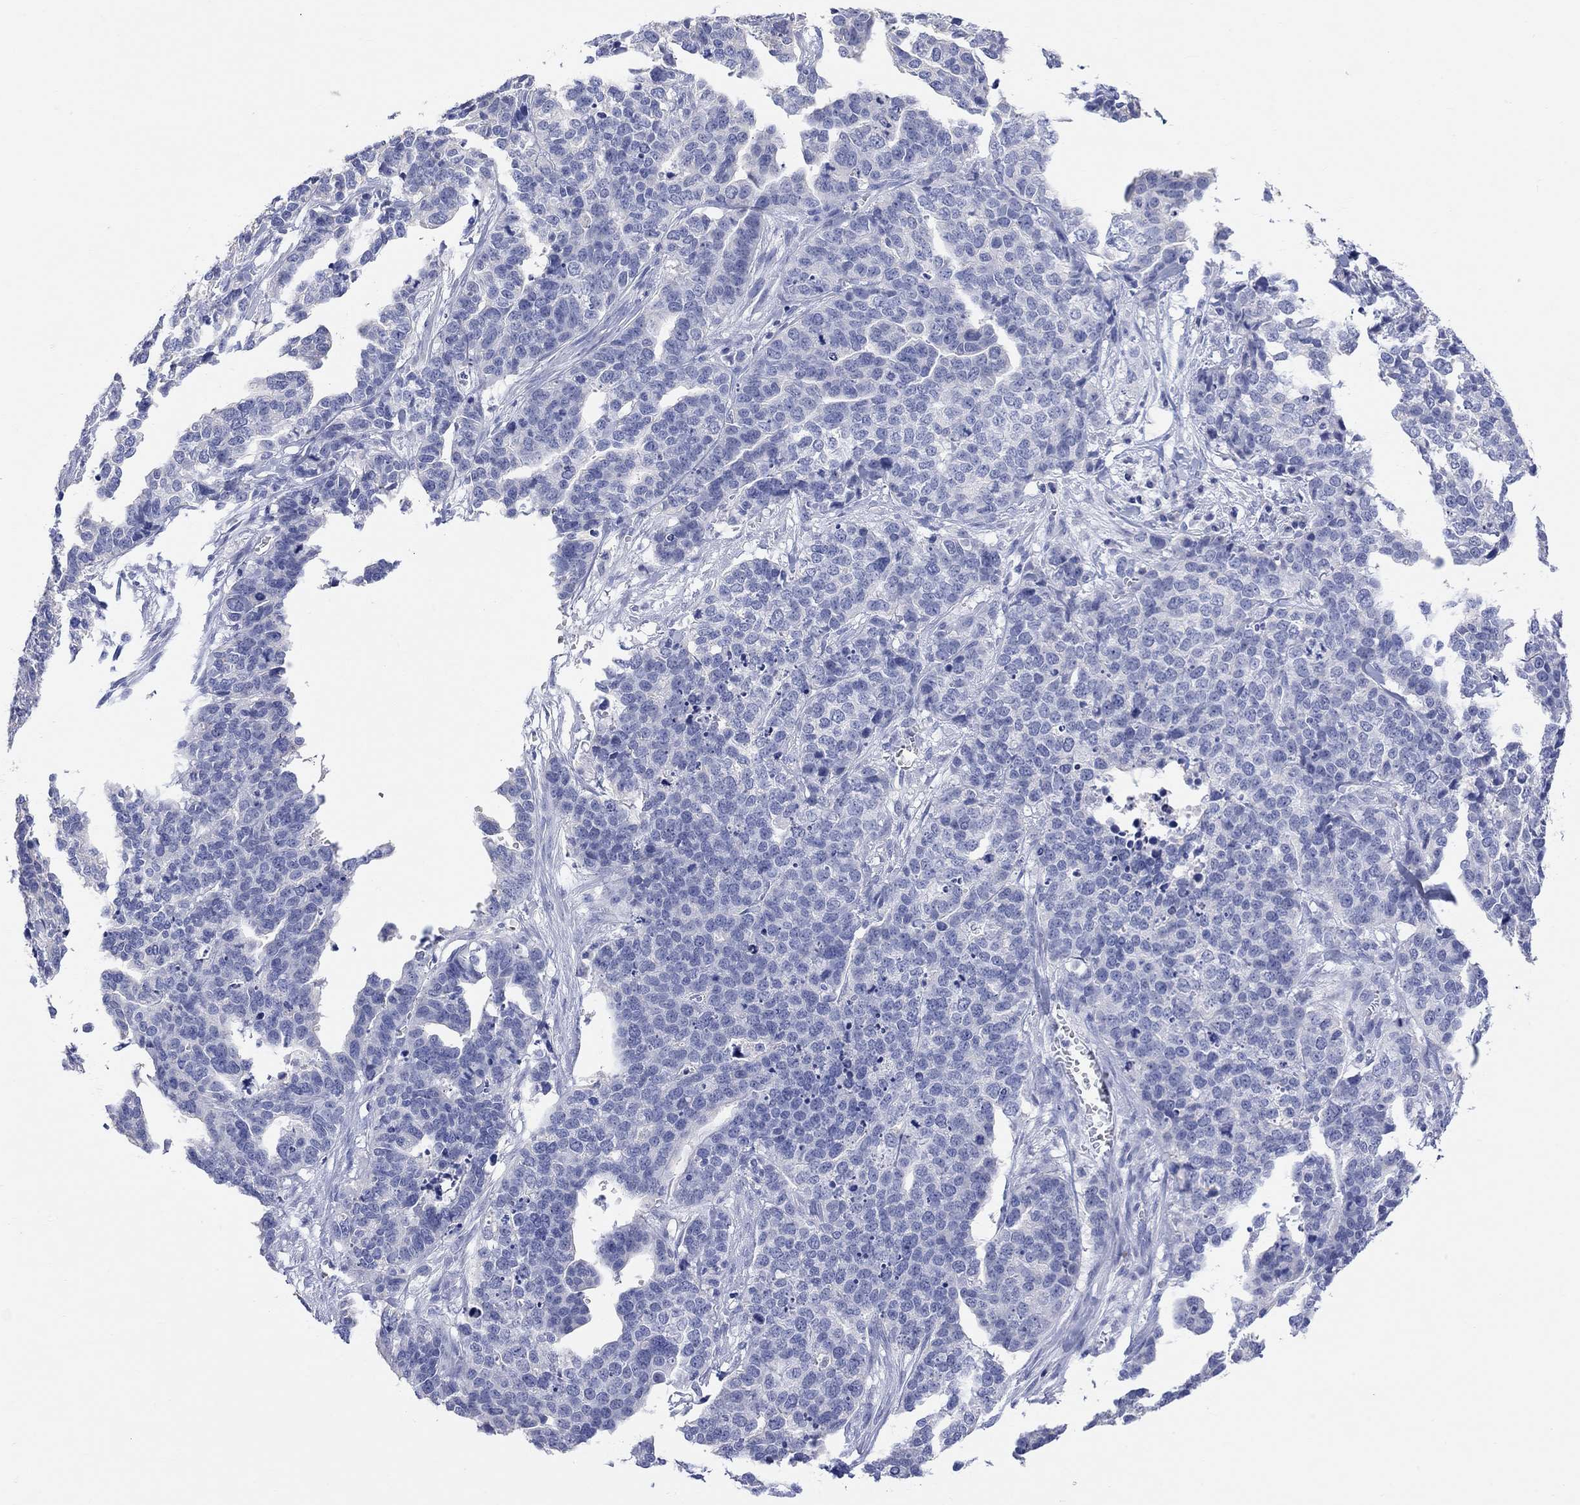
{"staining": {"intensity": "negative", "quantity": "none", "location": "none"}, "tissue": "ovarian cancer", "cell_type": "Tumor cells", "image_type": "cancer", "snomed": [{"axis": "morphology", "description": "Carcinoma, endometroid"}, {"axis": "topography", "description": "Ovary"}], "caption": "DAB (3,3'-diaminobenzidine) immunohistochemical staining of human ovarian cancer (endometroid carcinoma) shows no significant expression in tumor cells.", "gene": "TYR", "patient": {"sex": "female", "age": 65}}